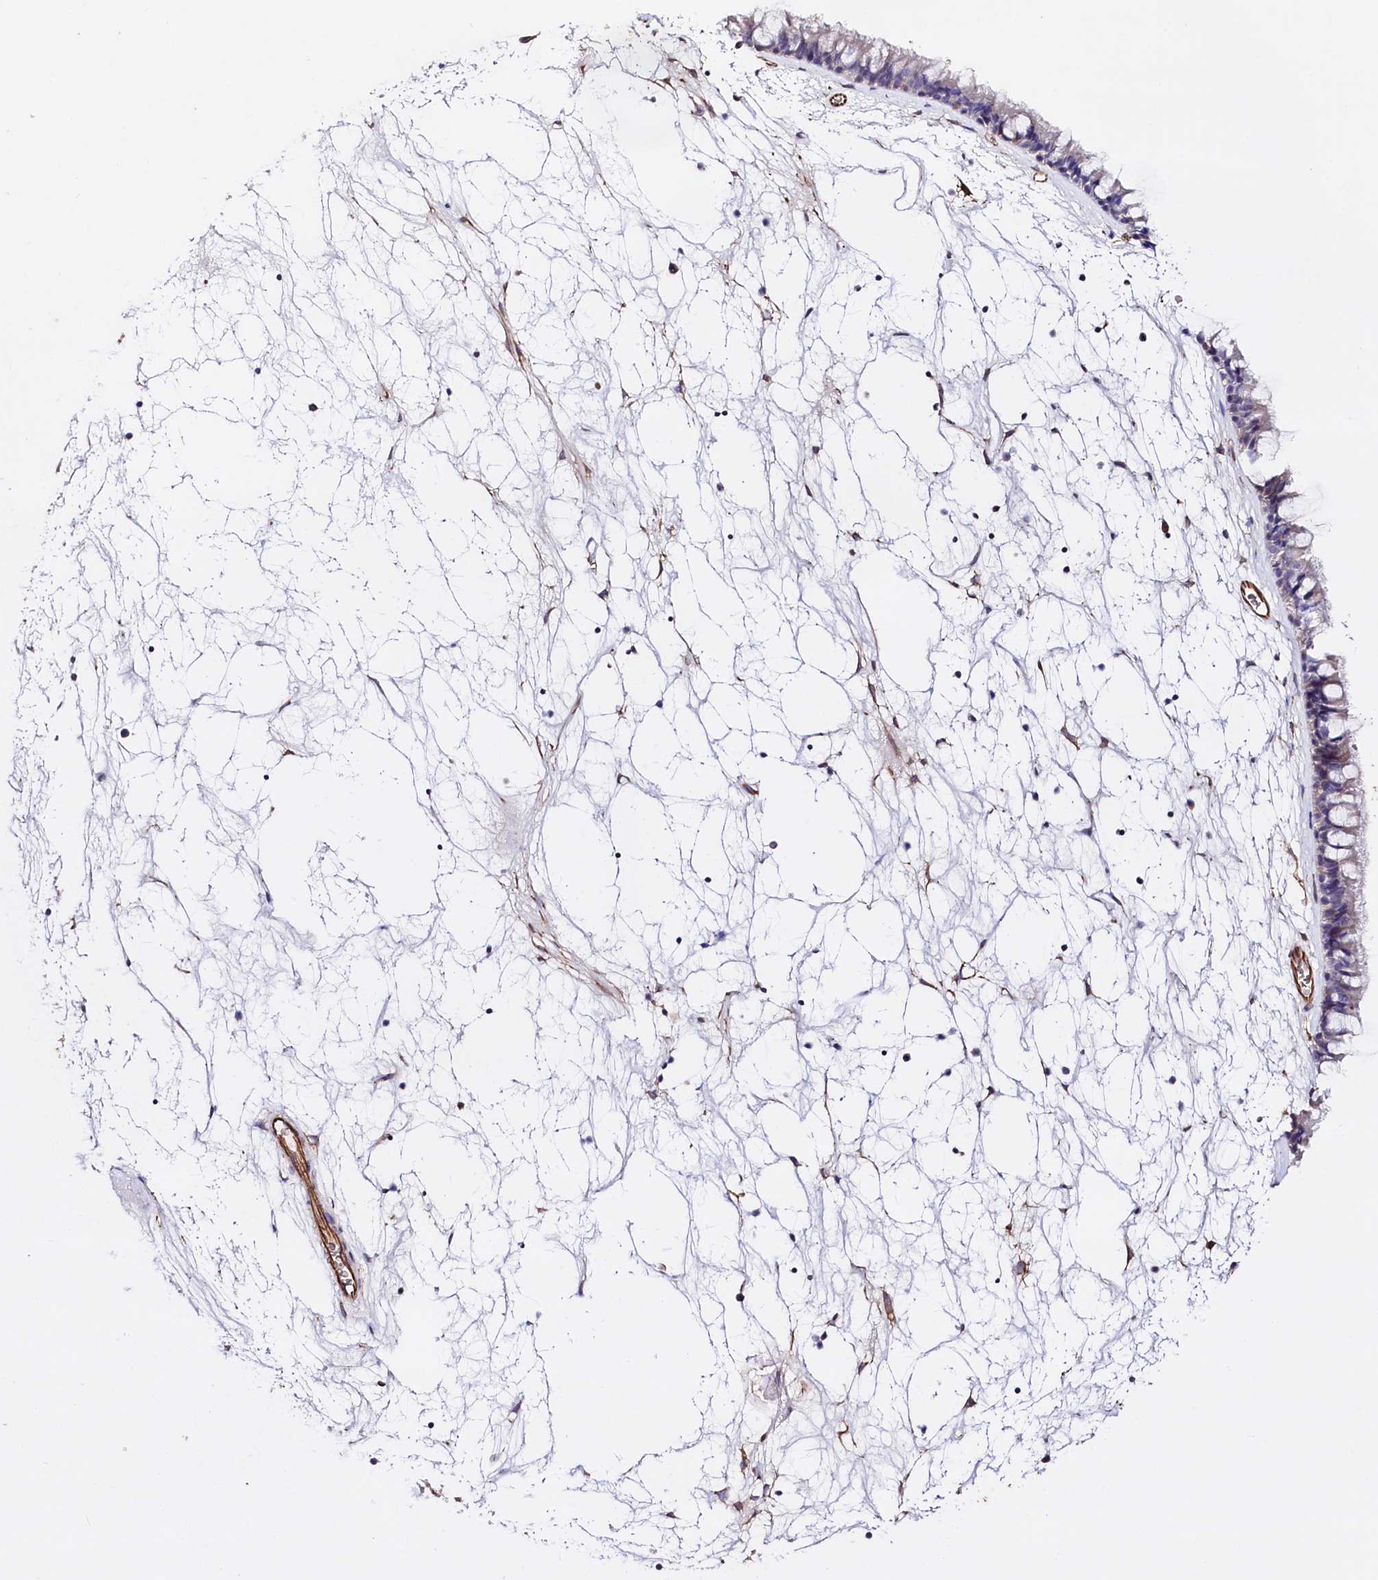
{"staining": {"intensity": "negative", "quantity": "none", "location": "none"}, "tissue": "nasopharynx", "cell_type": "Respiratory epithelial cells", "image_type": "normal", "snomed": [{"axis": "morphology", "description": "Normal tissue, NOS"}, {"axis": "topography", "description": "Nasopharynx"}], "caption": "This histopathology image is of normal nasopharynx stained with IHC to label a protein in brown with the nuclei are counter-stained blue. There is no expression in respiratory epithelial cells.", "gene": "SLC7A1", "patient": {"sex": "male", "age": 64}}